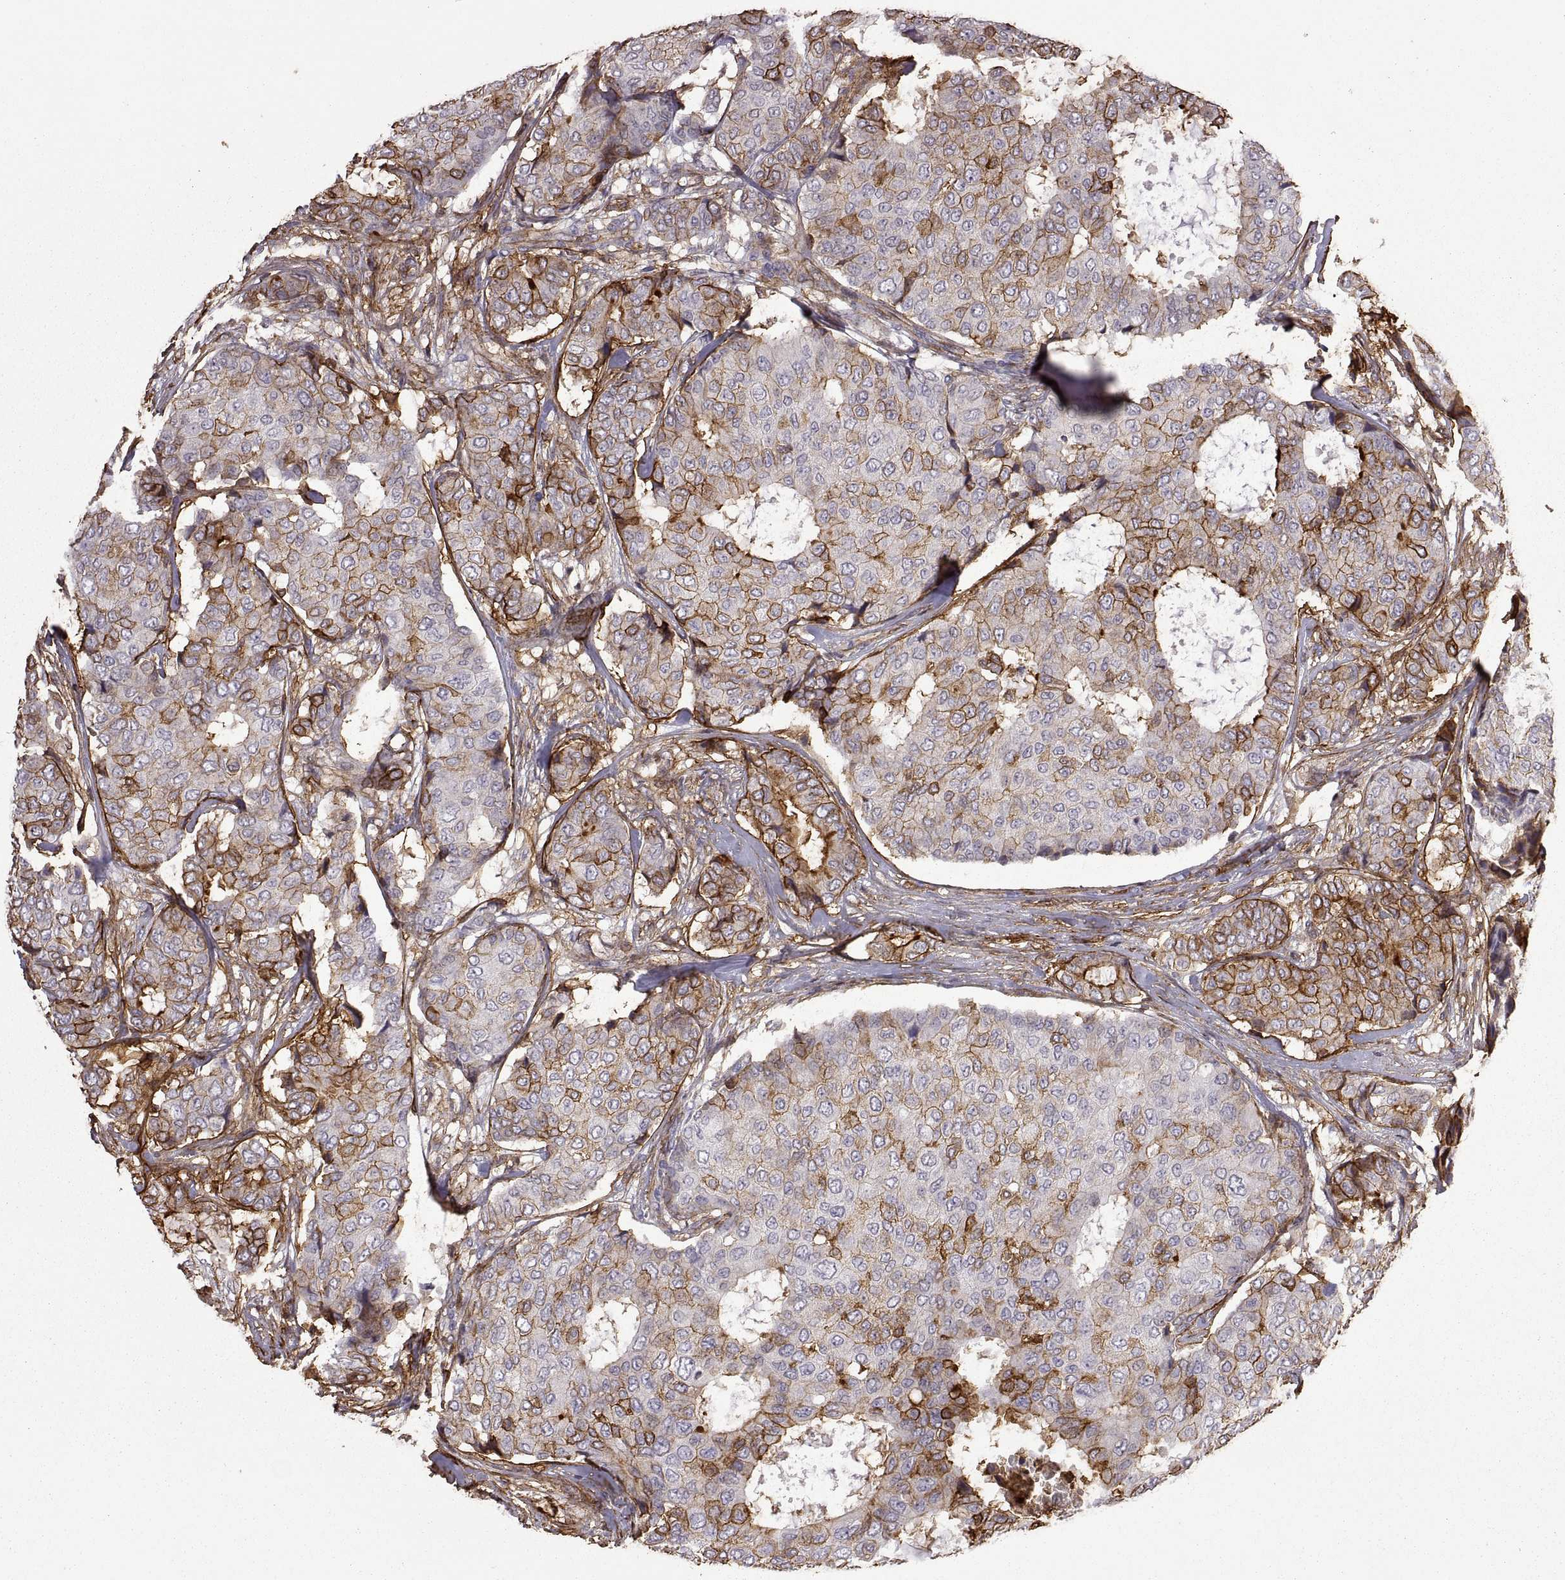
{"staining": {"intensity": "strong", "quantity": "25%-75%", "location": "cytoplasmic/membranous"}, "tissue": "breast cancer", "cell_type": "Tumor cells", "image_type": "cancer", "snomed": [{"axis": "morphology", "description": "Duct carcinoma"}, {"axis": "topography", "description": "Breast"}], "caption": "A high-resolution photomicrograph shows immunohistochemistry (IHC) staining of intraductal carcinoma (breast), which demonstrates strong cytoplasmic/membranous positivity in about 25%-75% of tumor cells.", "gene": "S100A10", "patient": {"sex": "female", "age": 75}}